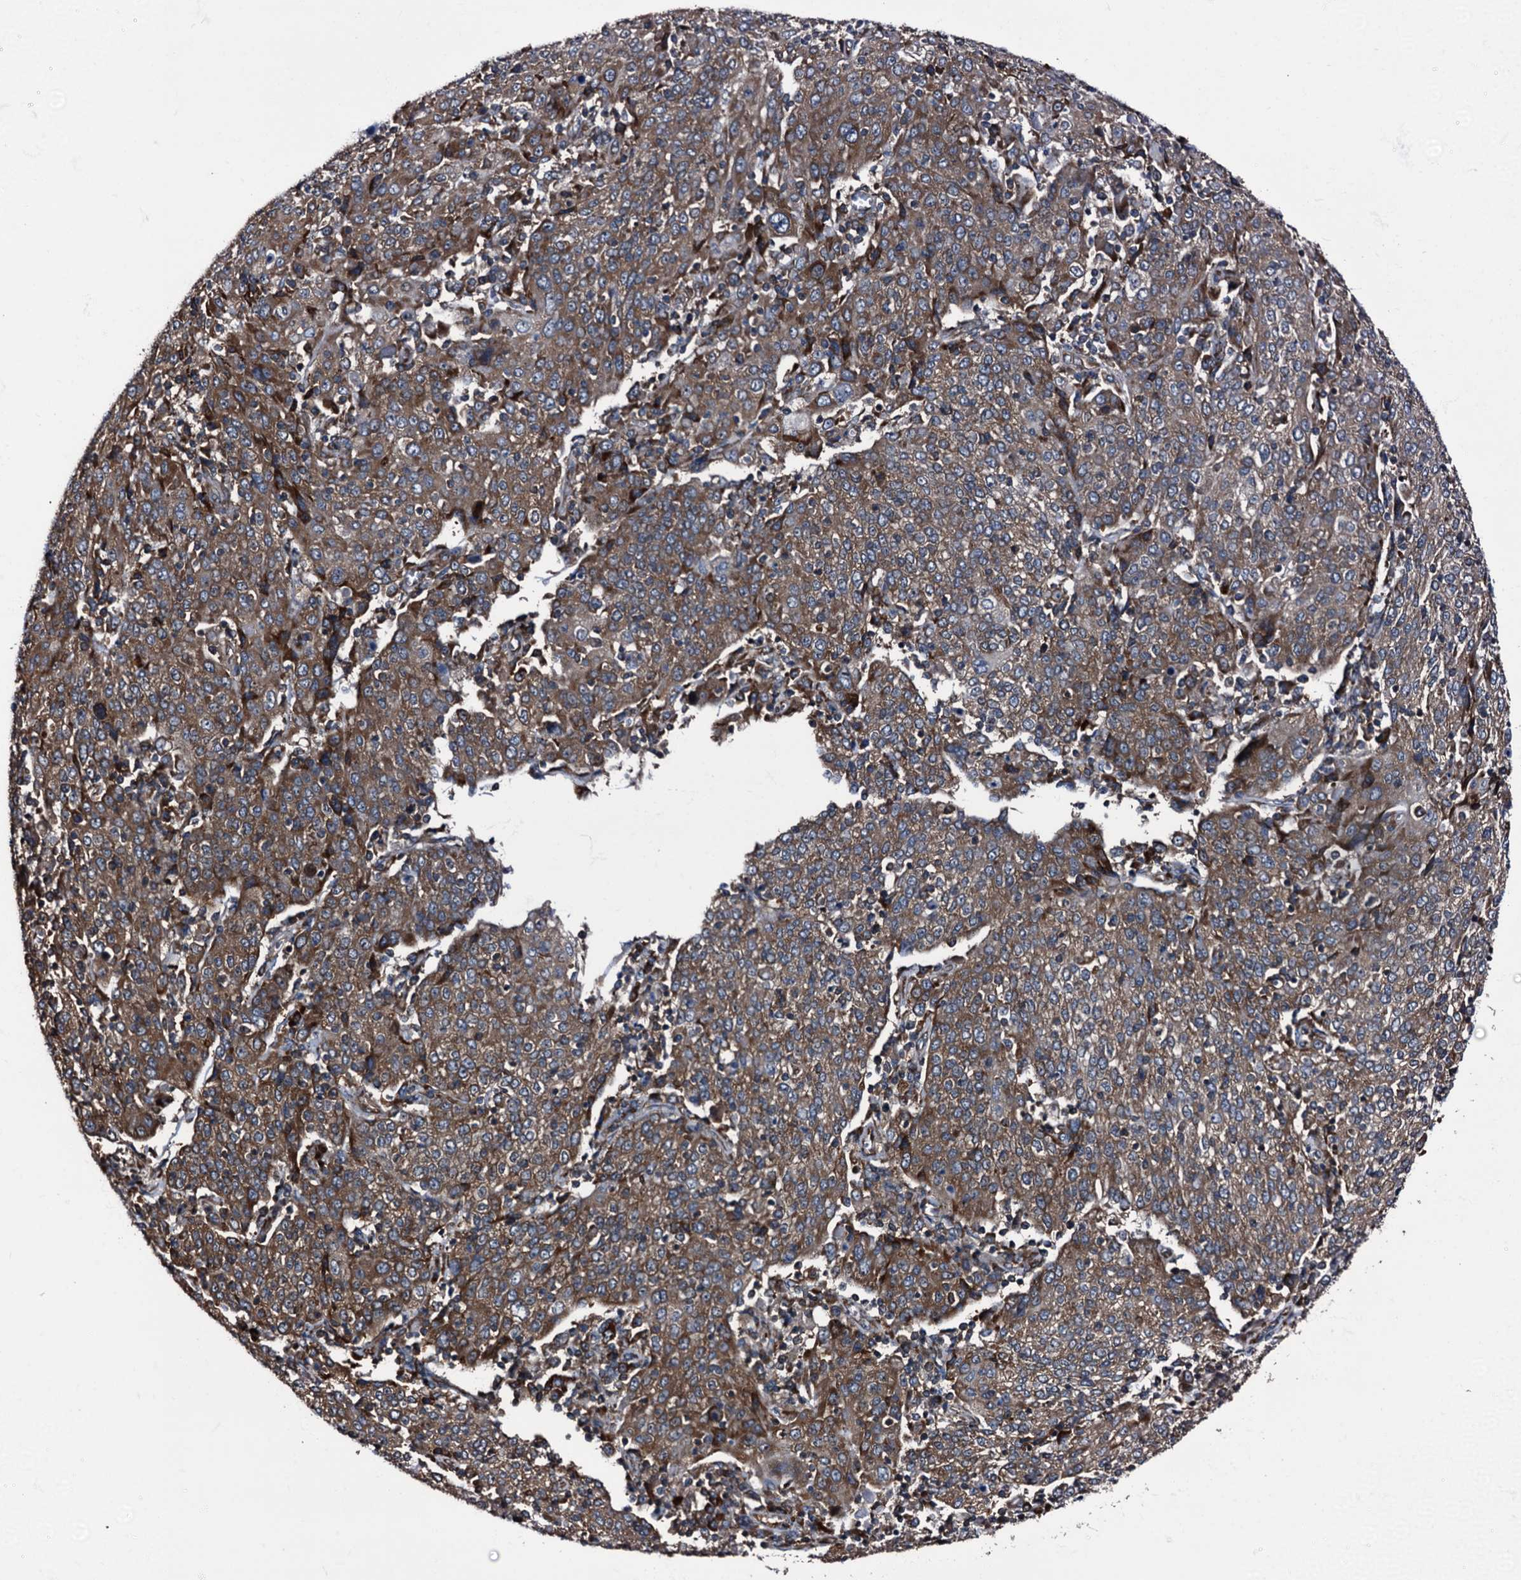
{"staining": {"intensity": "moderate", "quantity": ">75%", "location": "cytoplasmic/membranous"}, "tissue": "cervical cancer", "cell_type": "Tumor cells", "image_type": "cancer", "snomed": [{"axis": "morphology", "description": "Squamous cell carcinoma, NOS"}, {"axis": "topography", "description": "Cervix"}], "caption": "Moderate cytoplasmic/membranous protein staining is present in about >75% of tumor cells in cervical squamous cell carcinoma.", "gene": "ATP2C1", "patient": {"sex": "female", "age": 67}}